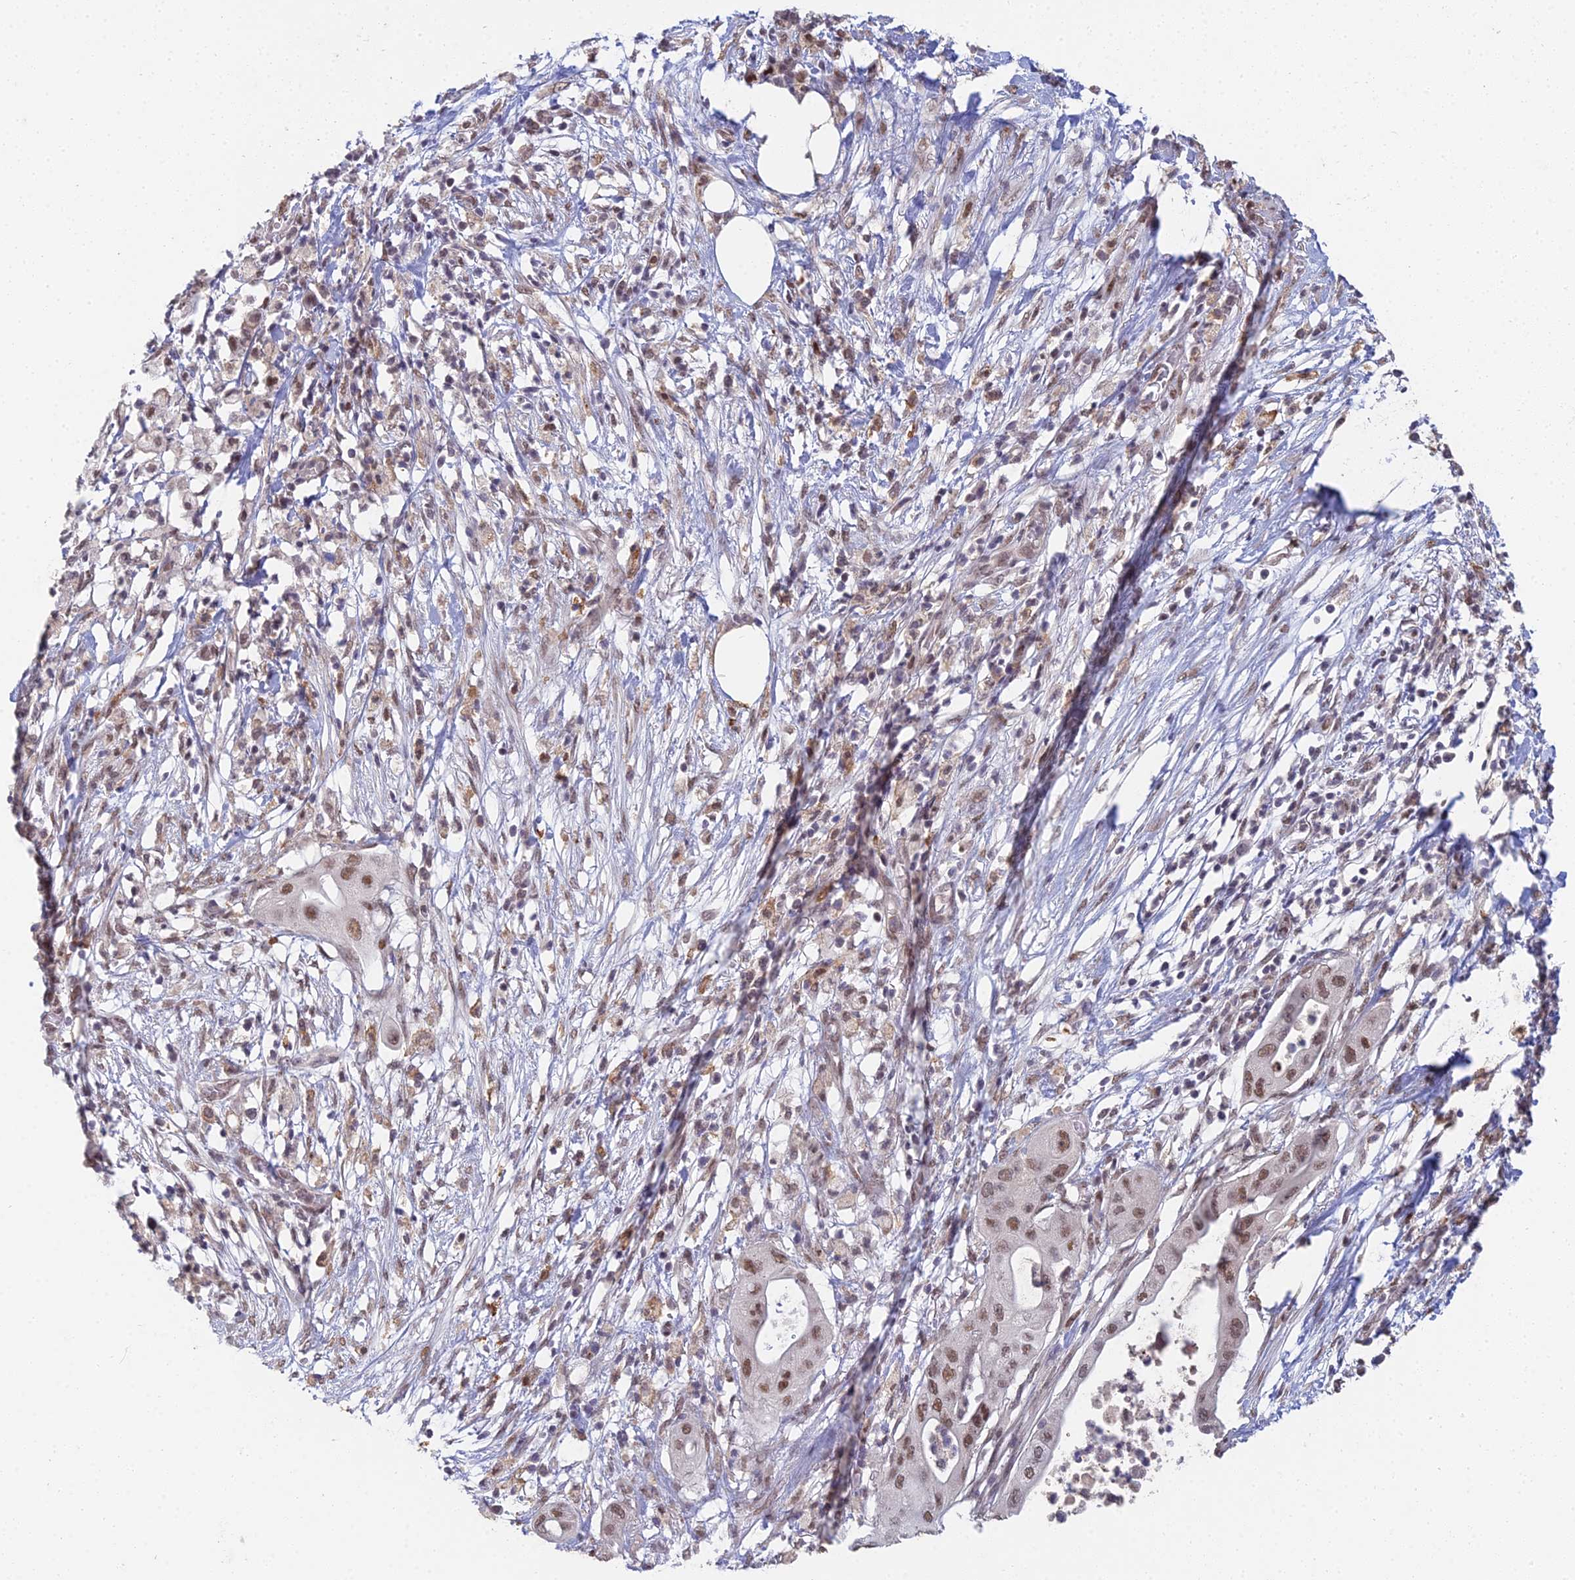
{"staining": {"intensity": "moderate", "quantity": ">75%", "location": "nuclear"}, "tissue": "pancreatic cancer", "cell_type": "Tumor cells", "image_type": "cancer", "snomed": [{"axis": "morphology", "description": "Adenocarcinoma, NOS"}, {"axis": "topography", "description": "Pancreas"}], "caption": "DAB (3,3'-diaminobenzidine) immunohistochemical staining of human pancreatic cancer displays moderate nuclear protein expression in approximately >75% of tumor cells. Using DAB (3,3'-diaminobenzidine) (brown) and hematoxylin (blue) stains, captured at high magnification using brightfield microscopy.", "gene": "ABHD17A", "patient": {"sex": "male", "age": 68}}